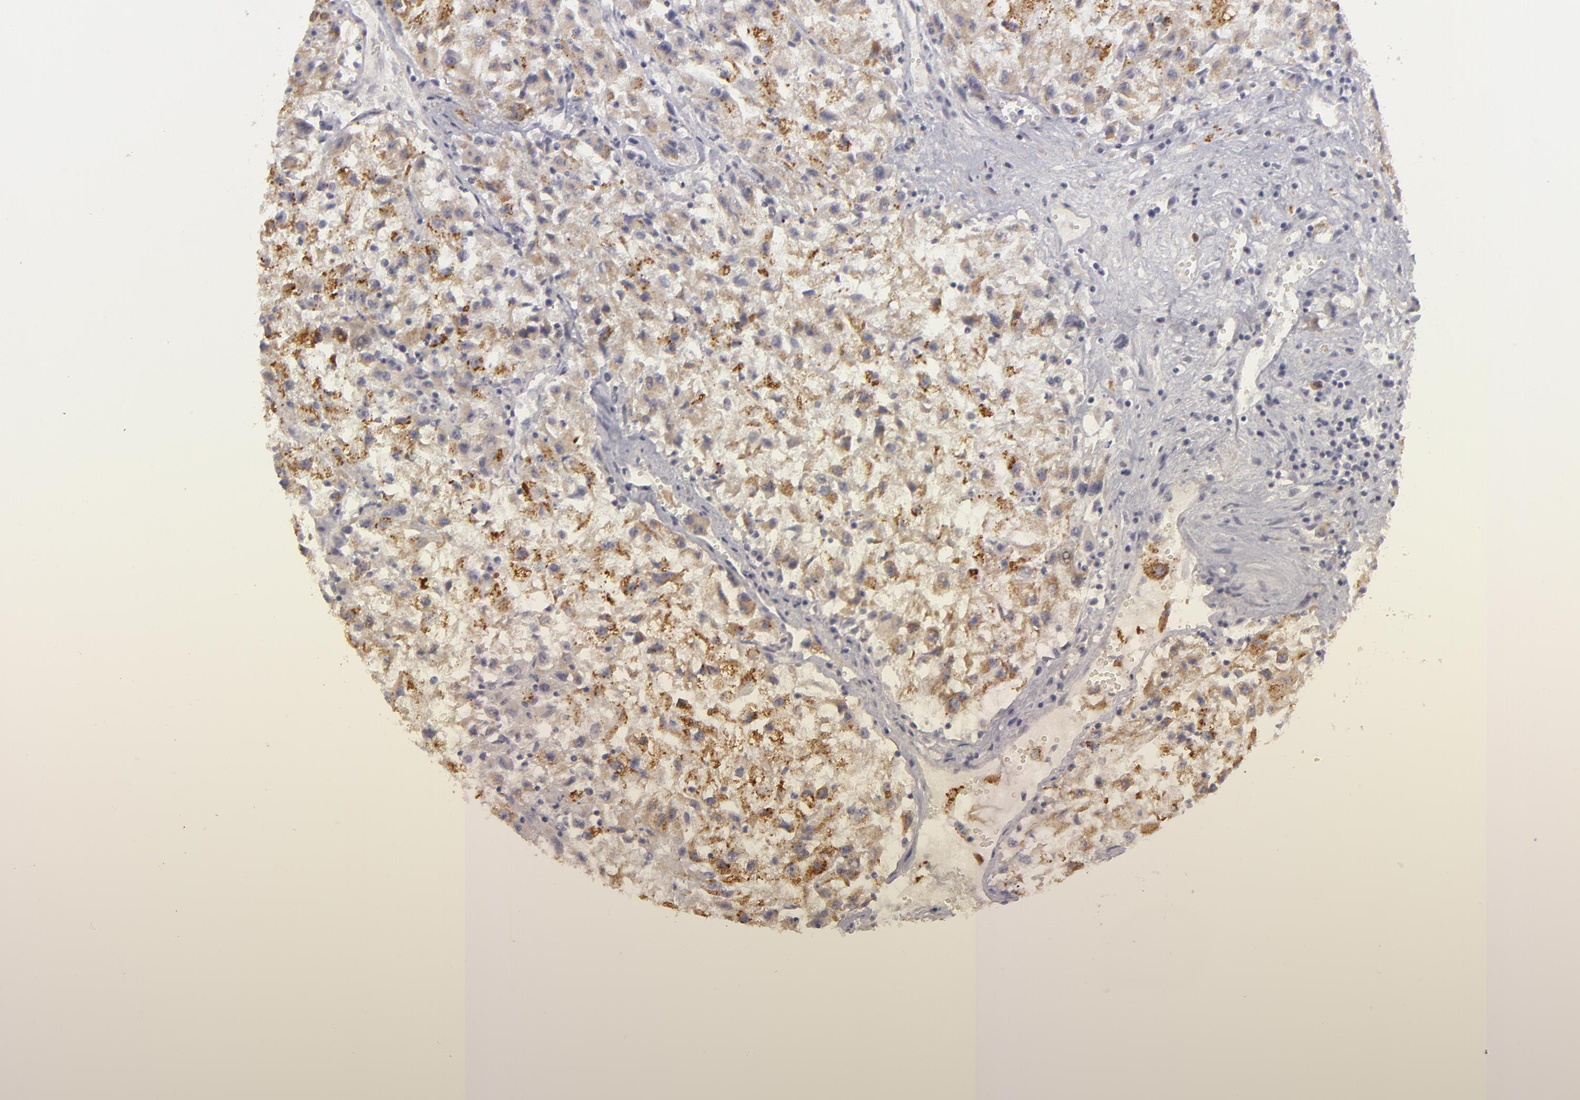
{"staining": {"intensity": "weak", "quantity": ">75%", "location": "cytoplasmic/membranous"}, "tissue": "renal cancer", "cell_type": "Tumor cells", "image_type": "cancer", "snomed": [{"axis": "morphology", "description": "Adenocarcinoma, NOS"}, {"axis": "topography", "description": "Kidney"}], "caption": "A histopathology image of adenocarcinoma (renal) stained for a protein demonstrates weak cytoplasmic/membranous brown staining in tumor cells. (Brightfield microscopy of DAB IHC at high magnification).", "gene": "EFS", "patient": {"sex": "male", "age": 59}}